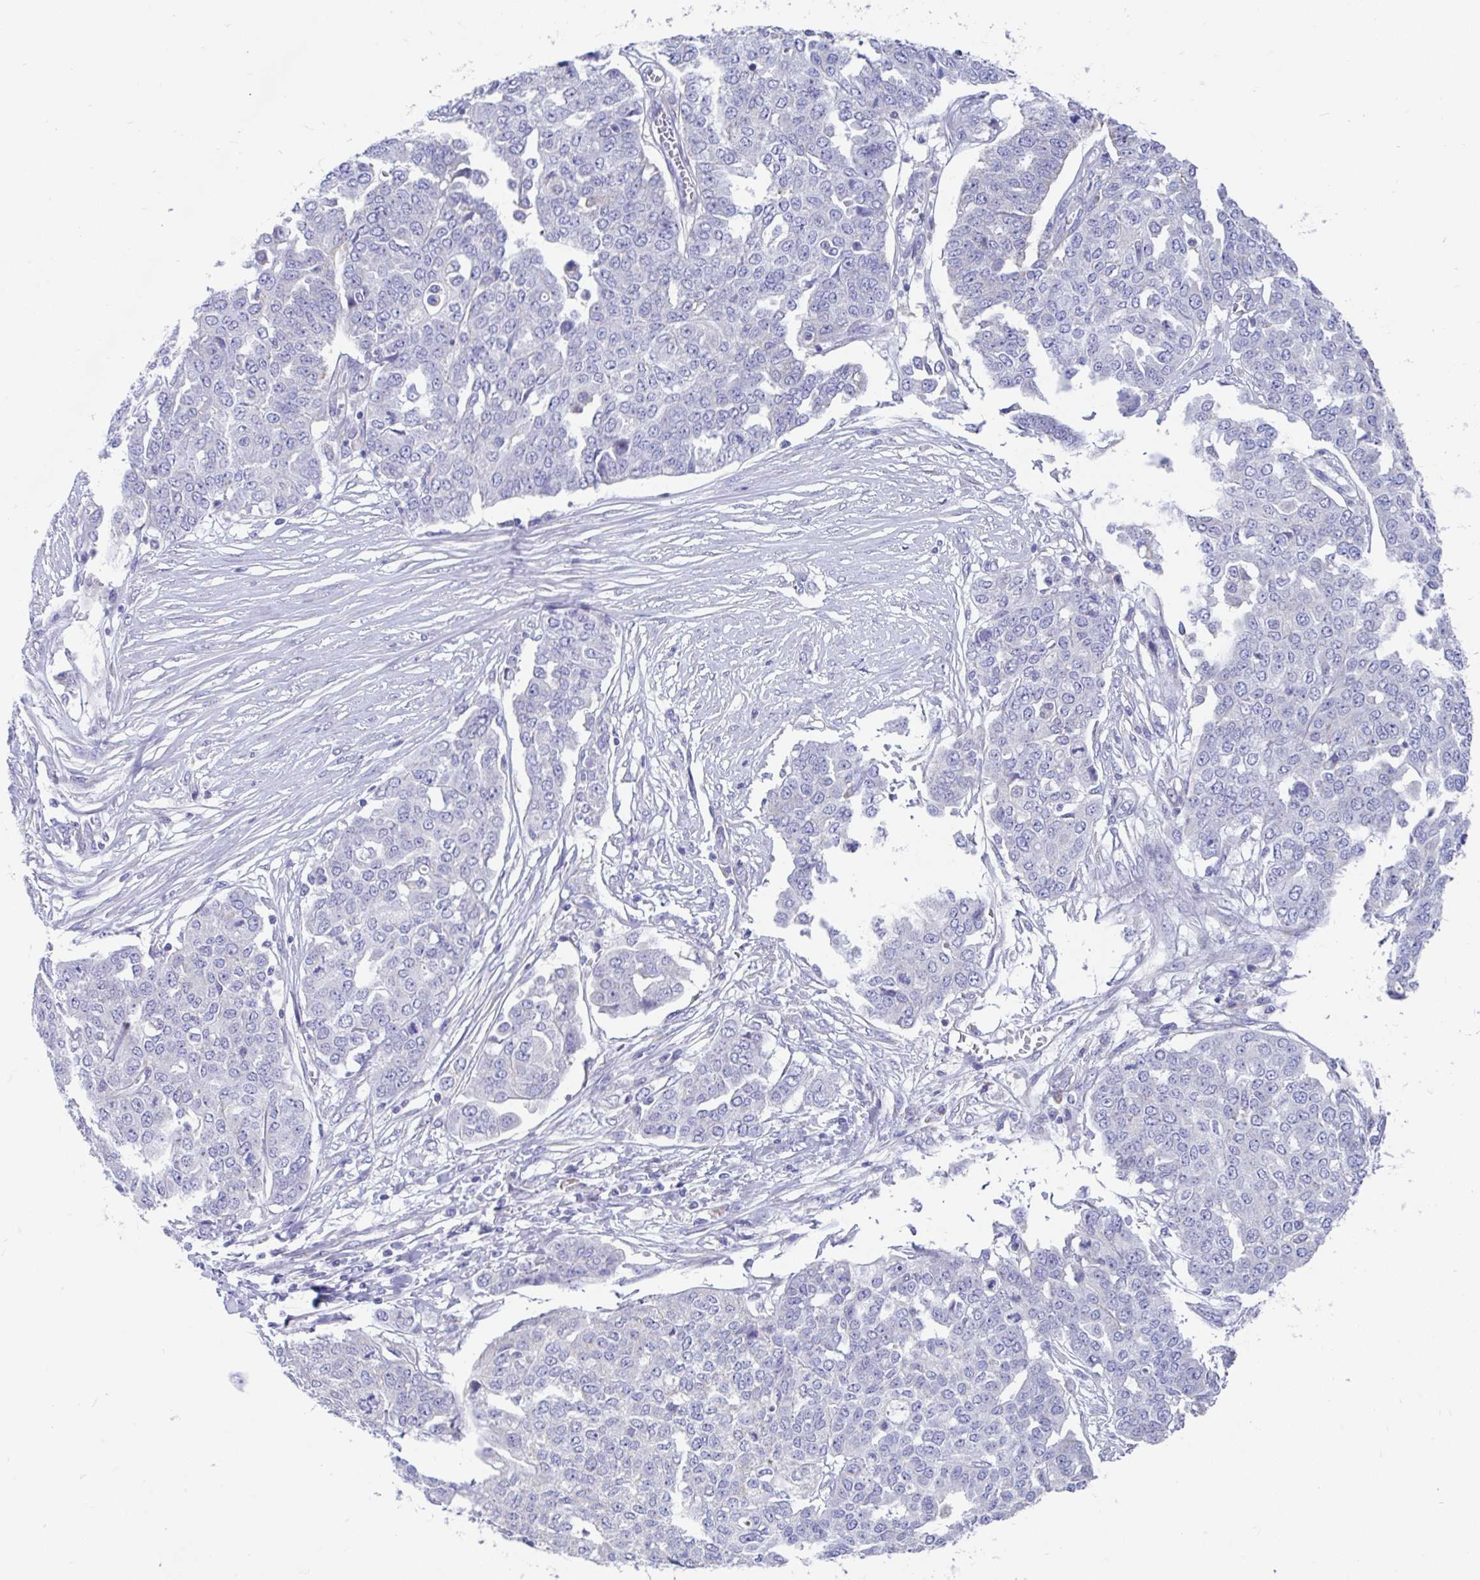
{"staining": {"intensity": "negative", "quantity": "none", "location": "none"}, "tissue": "ovarian cancer", "cell_type": "Tumor cells", "image_type": "cancer", "snomed": [{"axis": "morphology", "description": "Cystadenocarcinoma, serous, NOS"}, {"axis": "topography", "description": "Soft tissue"}, {"axis": "topography", "description": "Ovary"}], "caption": "The micrograph reveals no significant expression in tumor cells of ovarian cancer.", "gene": "CCSAP", "patient": {"sex": "female", "age": 57}}